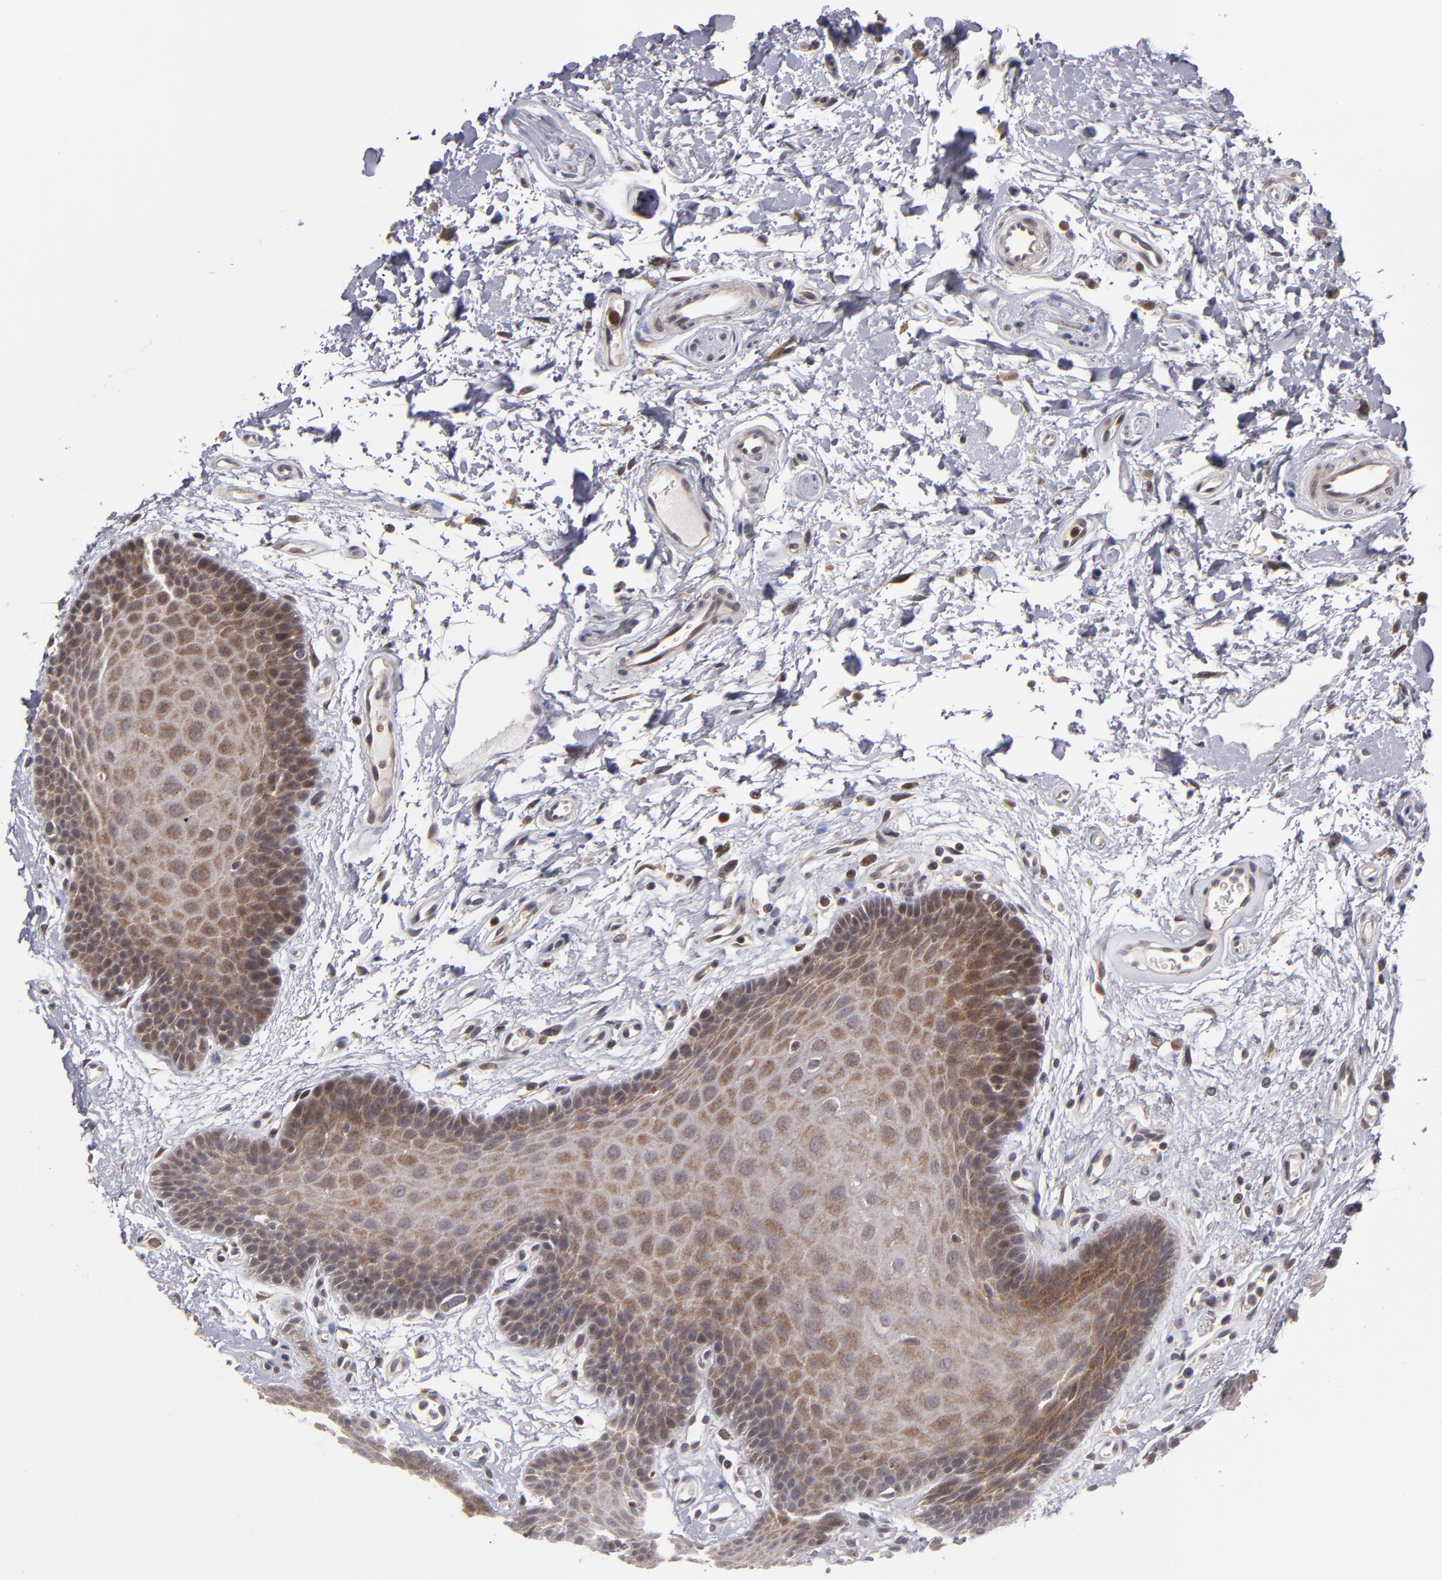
{"staining": {"intensity": "moderate", "quantity": ">75%", "location": "cytoplasmic/membranous"}, "tissue": "oral mucosa", "cell_type": "Squamous epithelial cells", "image_type": "normal", "snomed": [{"axis": "morphology", "description": "Normal tissue, NOS"}, {"axis": "topography", "description": "Oral tissue"}], "caption": "A histopathology image of human oral mucosa stained for a protein displays moderate cytoplasmic/membranous brown staining in squamous epithelial cells.", "gene": "CASP1", "patient": {"sex": "male", "age": 62}}